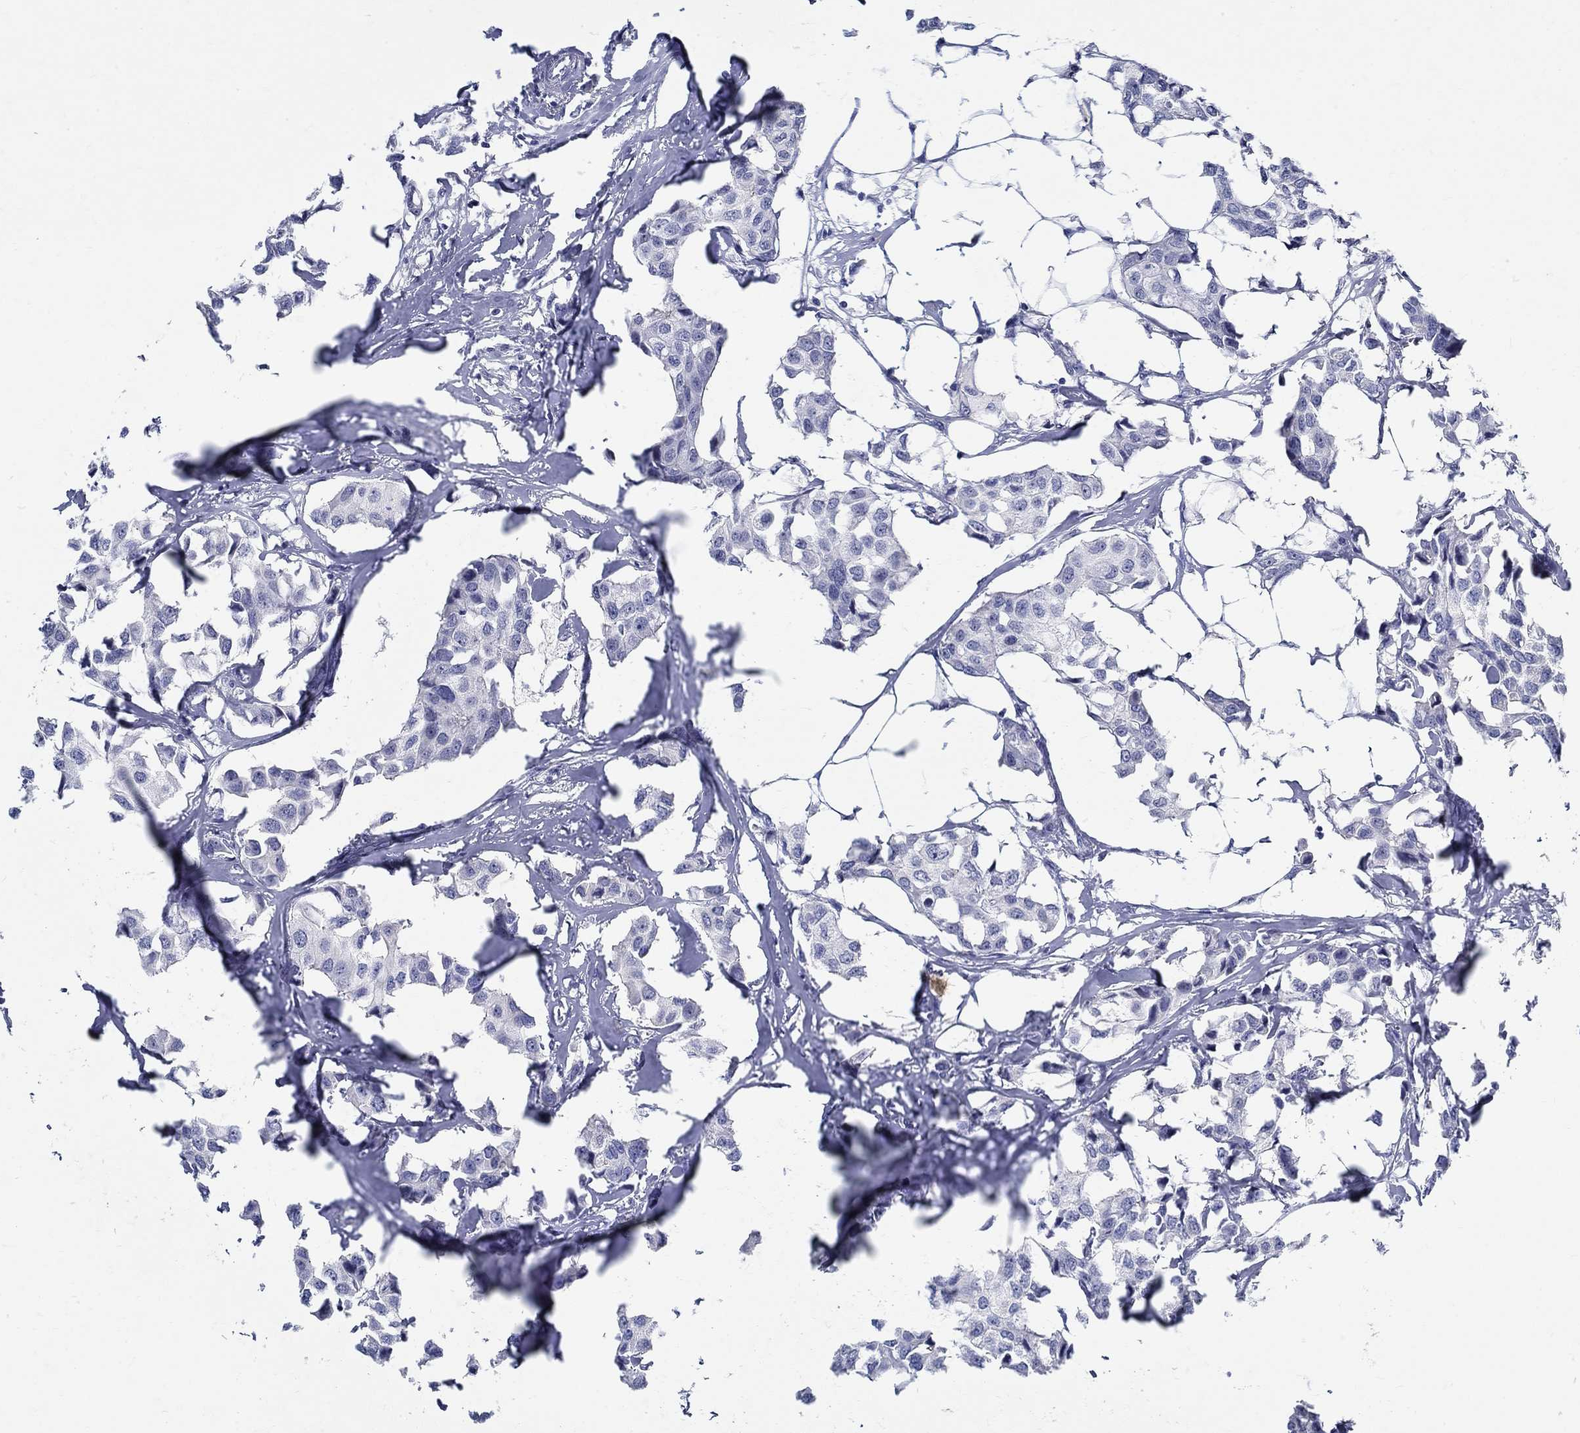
{"staining": {"intensity": "negative", "quantity": "none", "location": "none"}, "tissue": "breast cancer", "cell_type": "Tumor cells", "image_type": "cancer", "snomed": [{"axis": "morphology", "description": "Duct carcinoma"}, {"axis": "topography", "description": "Breast"}], "caption": "IHC histopathology image of invasive ductal carcinoma (breast) stained for a protein (brown), which shows no staining in tumor cells.", "gene": "BSPRY", "patient": {"sex": "female", "age": 80}}